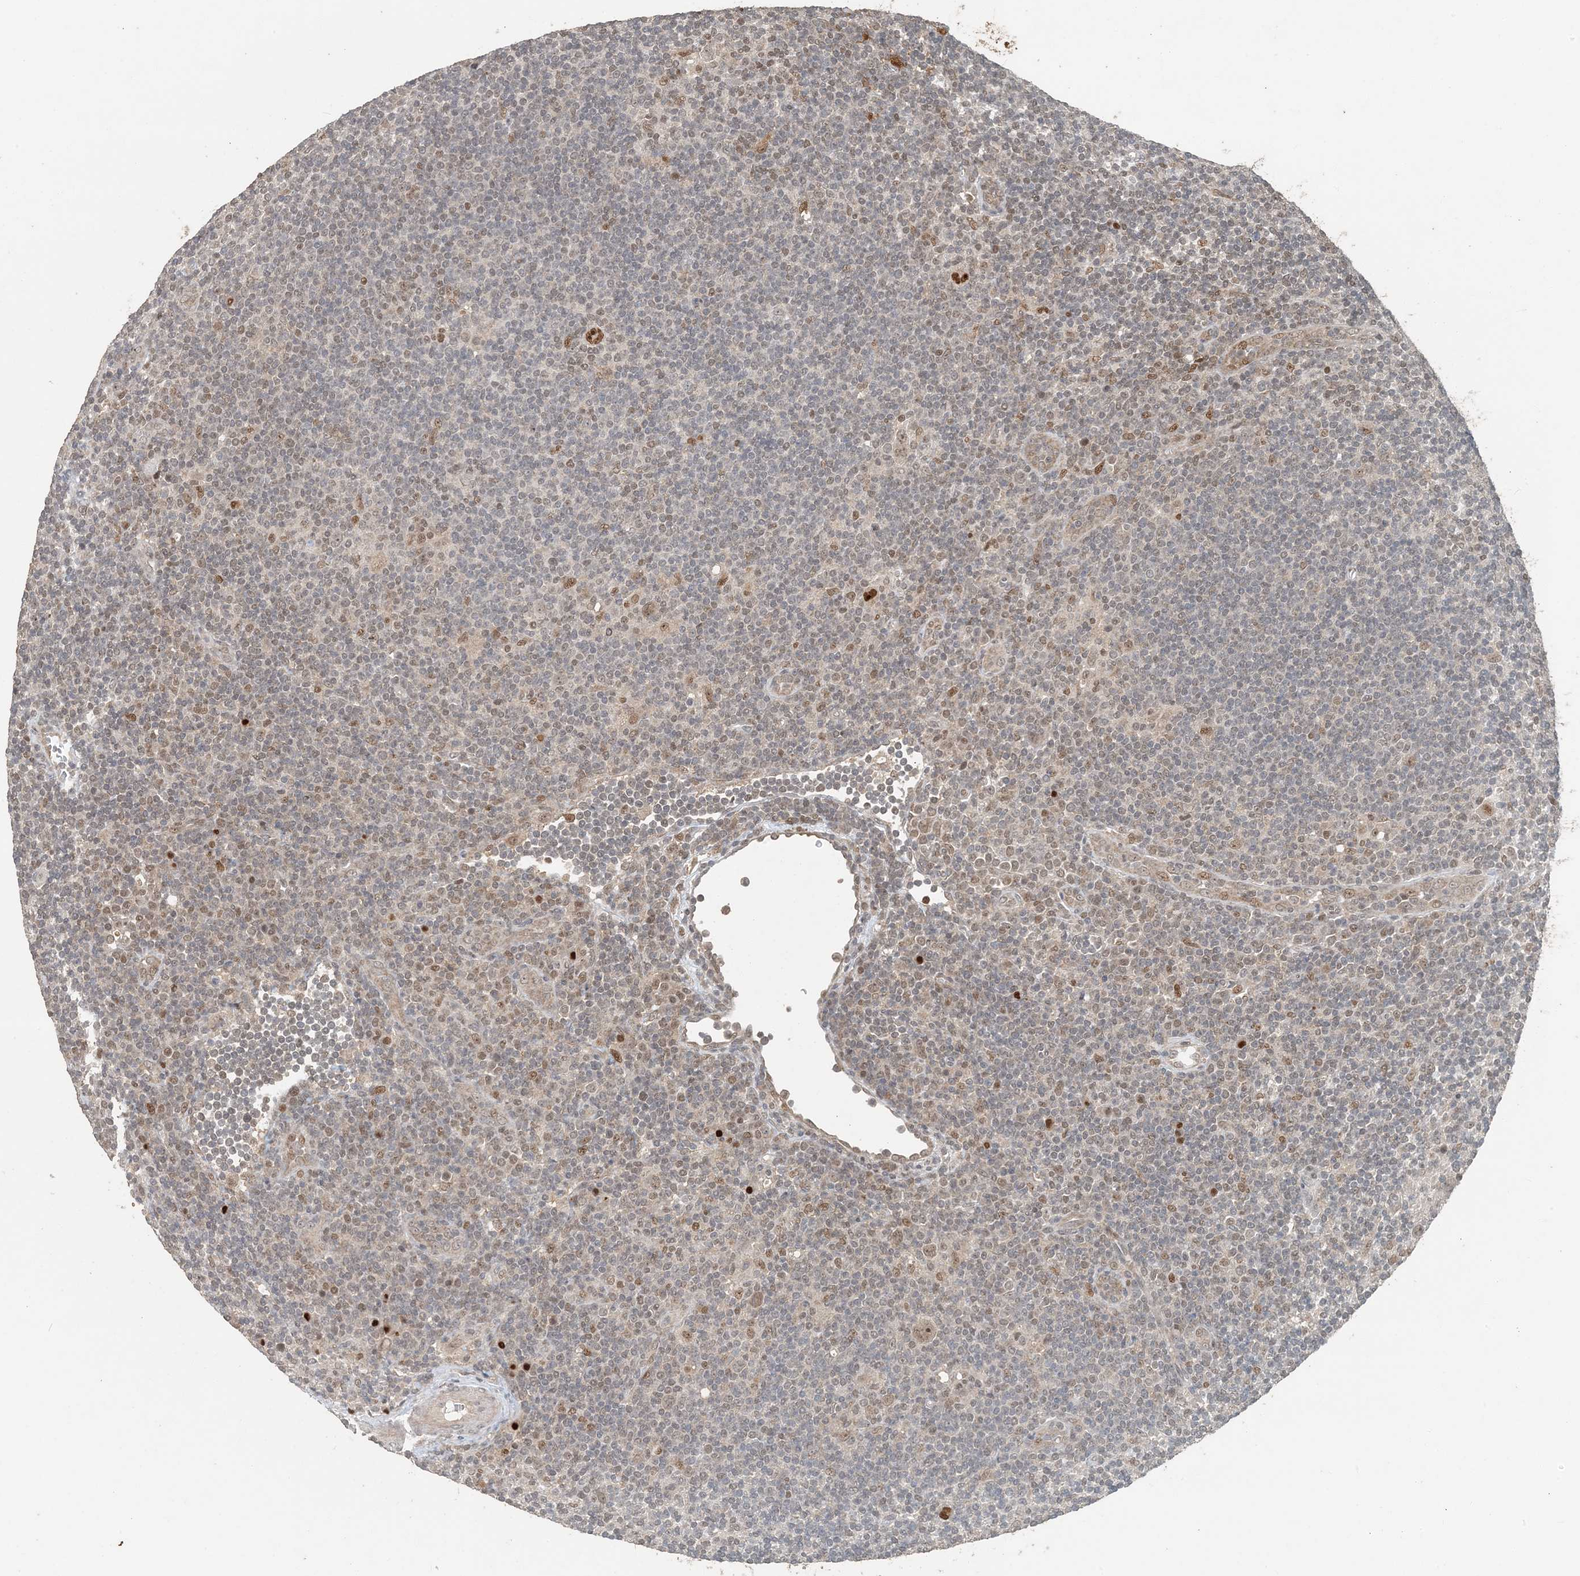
{"staining": {"intensity": "moderate", "quantity": ">75%", "location": "nuclear"}, "tissue": "lymphoma", "cell_type": "Tumor cells", "image_type": "cancer", "snomed": [{"axis": "morphology", "description": "Hodgkin's disease, NOS"}, {"axis": "topography", "description": "Lymph node"}], "caption": "Brown immunohistochemical staining in Hodgkin's disease reveals moderate nuclear expression in approximately >75% of tumor cells.", "gene": "ATP13A2", "patient": {"sex": "female", "age": 57}}